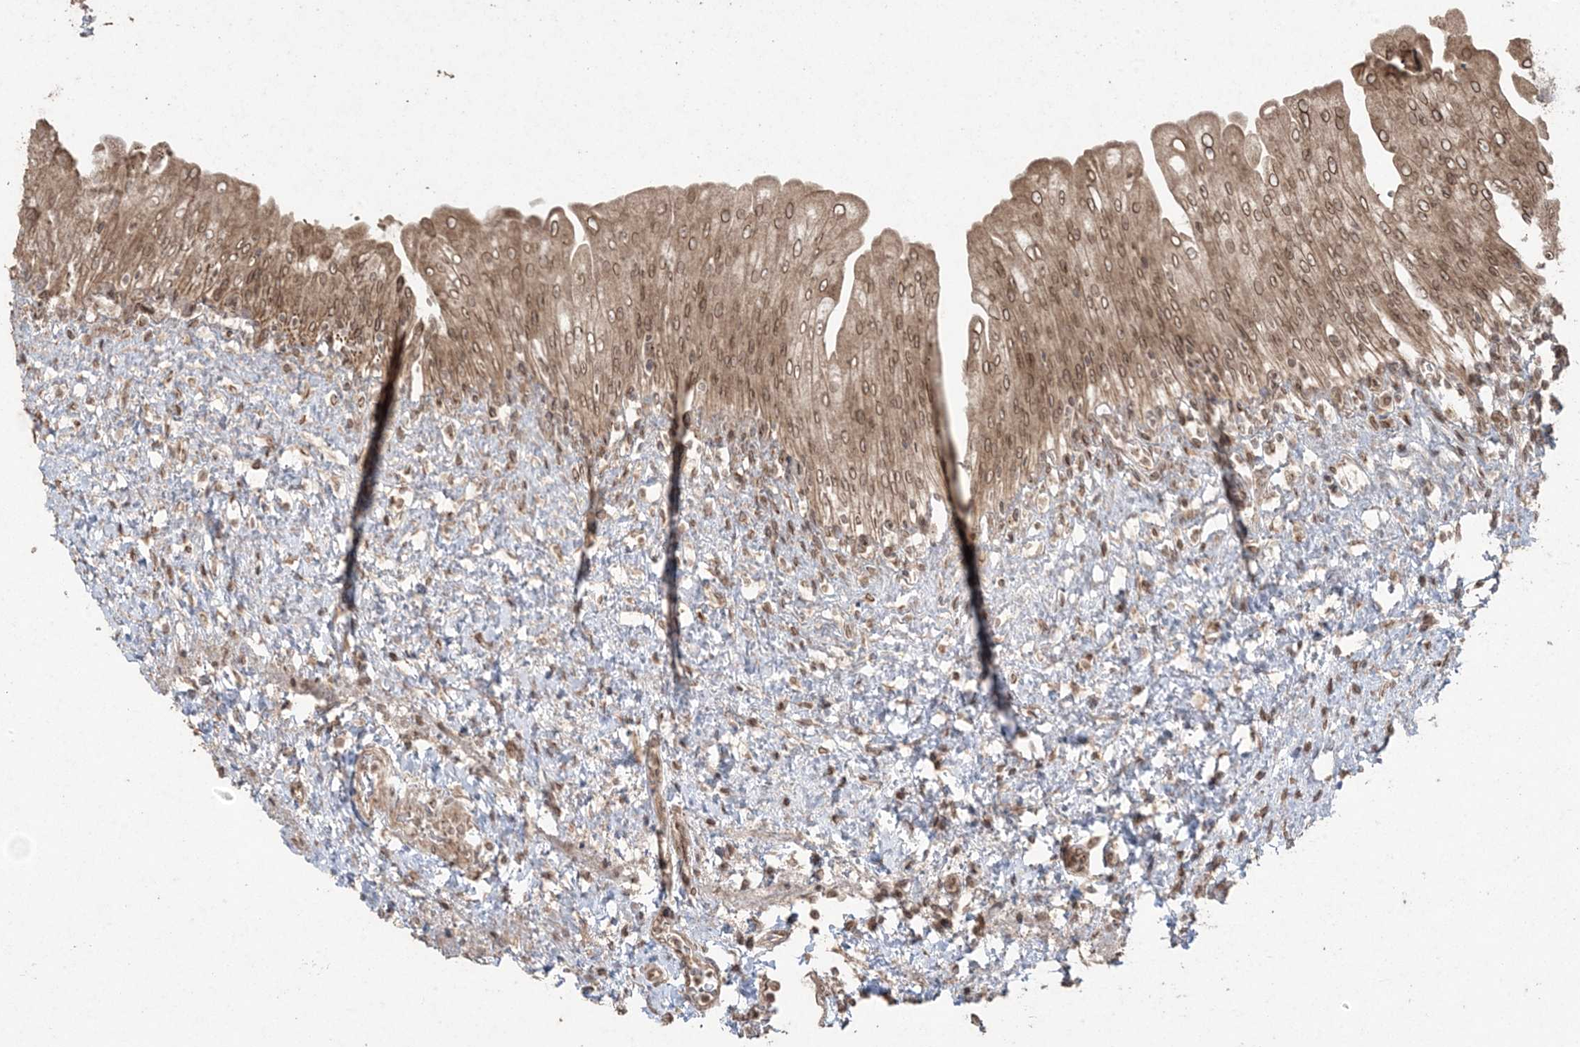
{"staining": {"intensity": "moderate", "quantity": ">75%", "location": "cytoplasmic/membranous,nuclear"}, "tissue": "urinary bladder", "cell_type": "Urothelial cells", "image_type": "normal", "snomed": [{"axis": "morphology", "description": "Normal tissue, NOS"}, {"axis": "topography", "description": "Urinary bladder"}], "caption": "Urinary bladder stained with DAB IHC displays medium levels of moderate cytoplasmic/membranous,nuclear expression in about >75% of urothelial cells. The staining was performed using DAB, with brown indicating positive protein expression. Nuclei are stained blue with hematoxylin.", "gene": "DDX19B", "patient": {"sex": "female", "age": 27}}